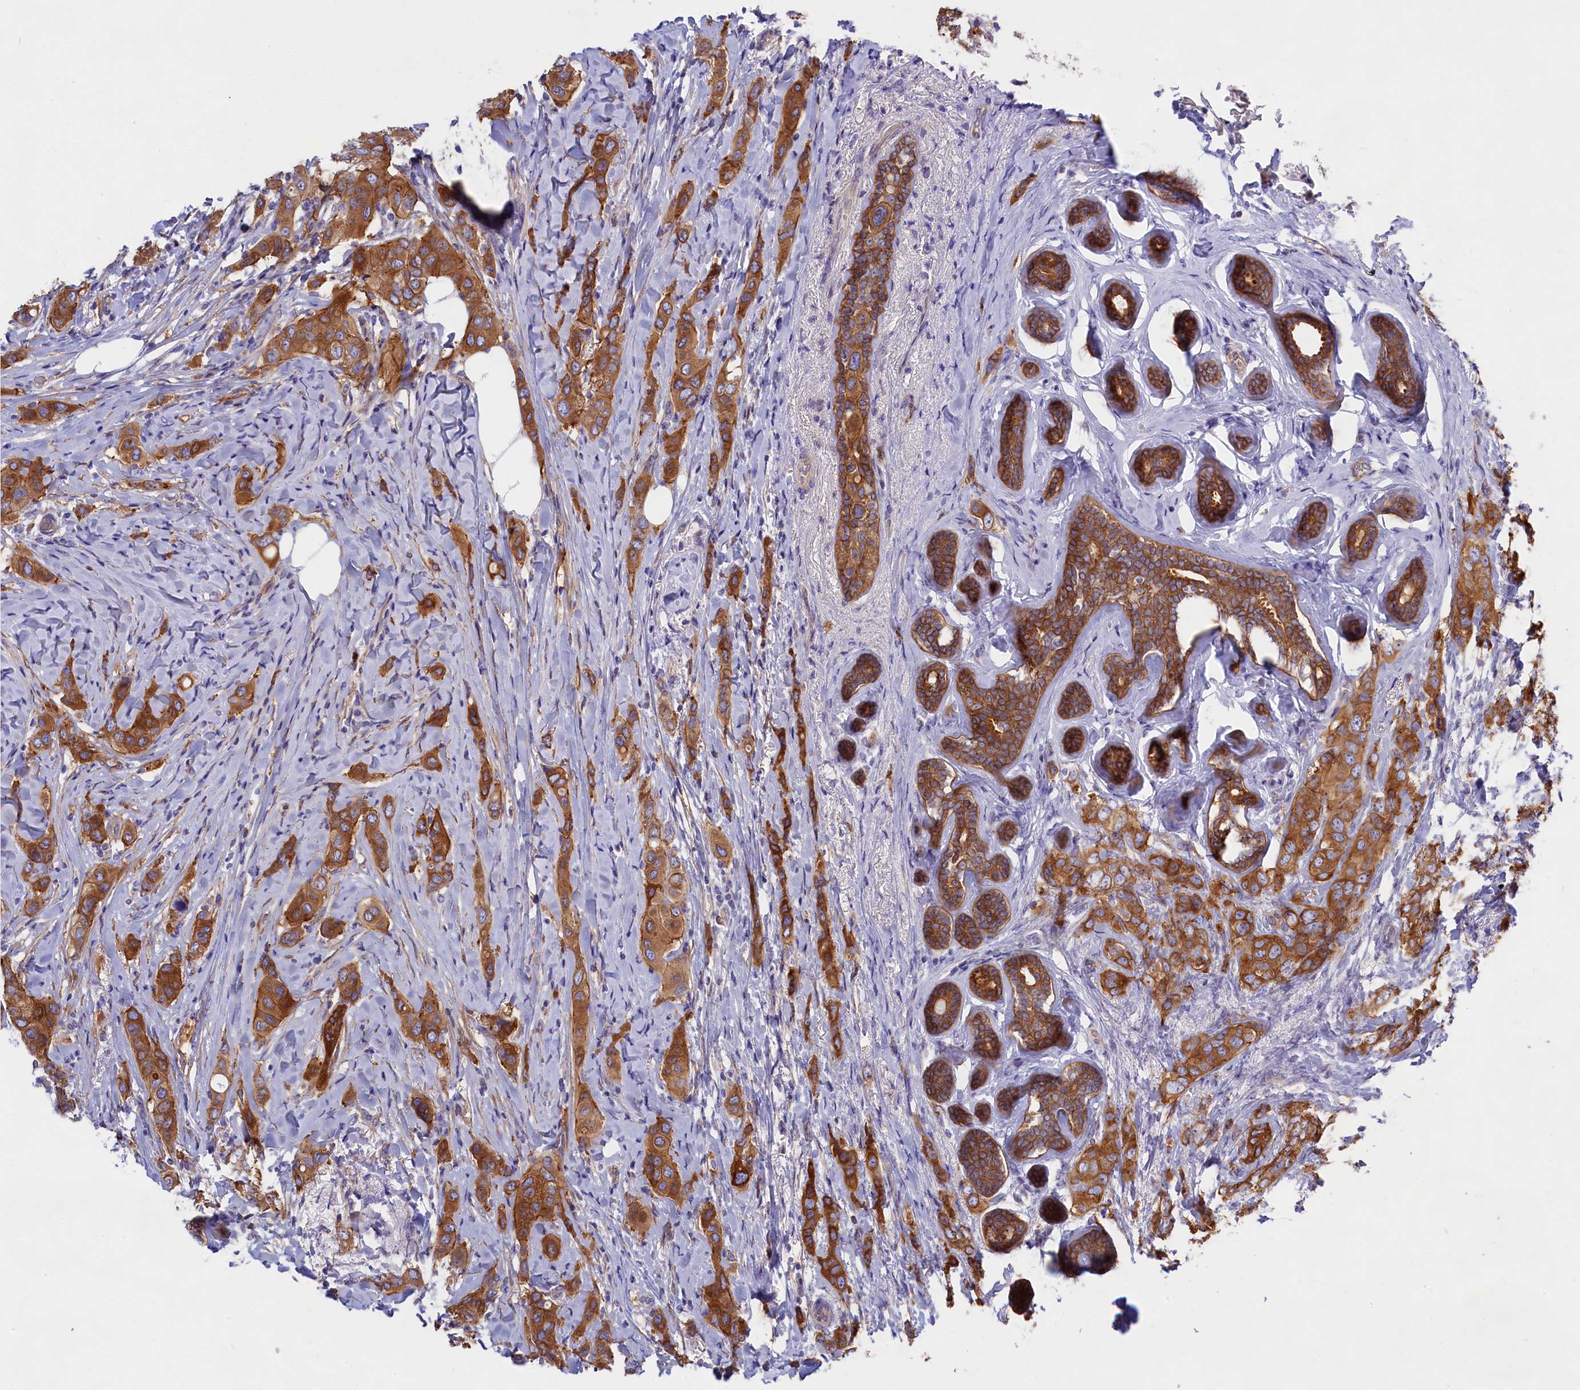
{"staining": {"intensity": "strong", "quantity": ">75%", "location": "cytoplasmic/membranous"}, "tissue": "breast cancer", "cell_type": "Tumor cells", "image_type": "cancer", "snomed": [{"axis": "morphology", "description": "Lobular carcinoma"}, {"axis": "topography", "description": "Breast"}], "caption": "Tumor cells display high levels of strong cytoplasmic/membranous staining in about >75% of cells in breast lobular carcinoma.", "gene": "PPP1R13L", "patient": {"sex": "female", "age": 51}}